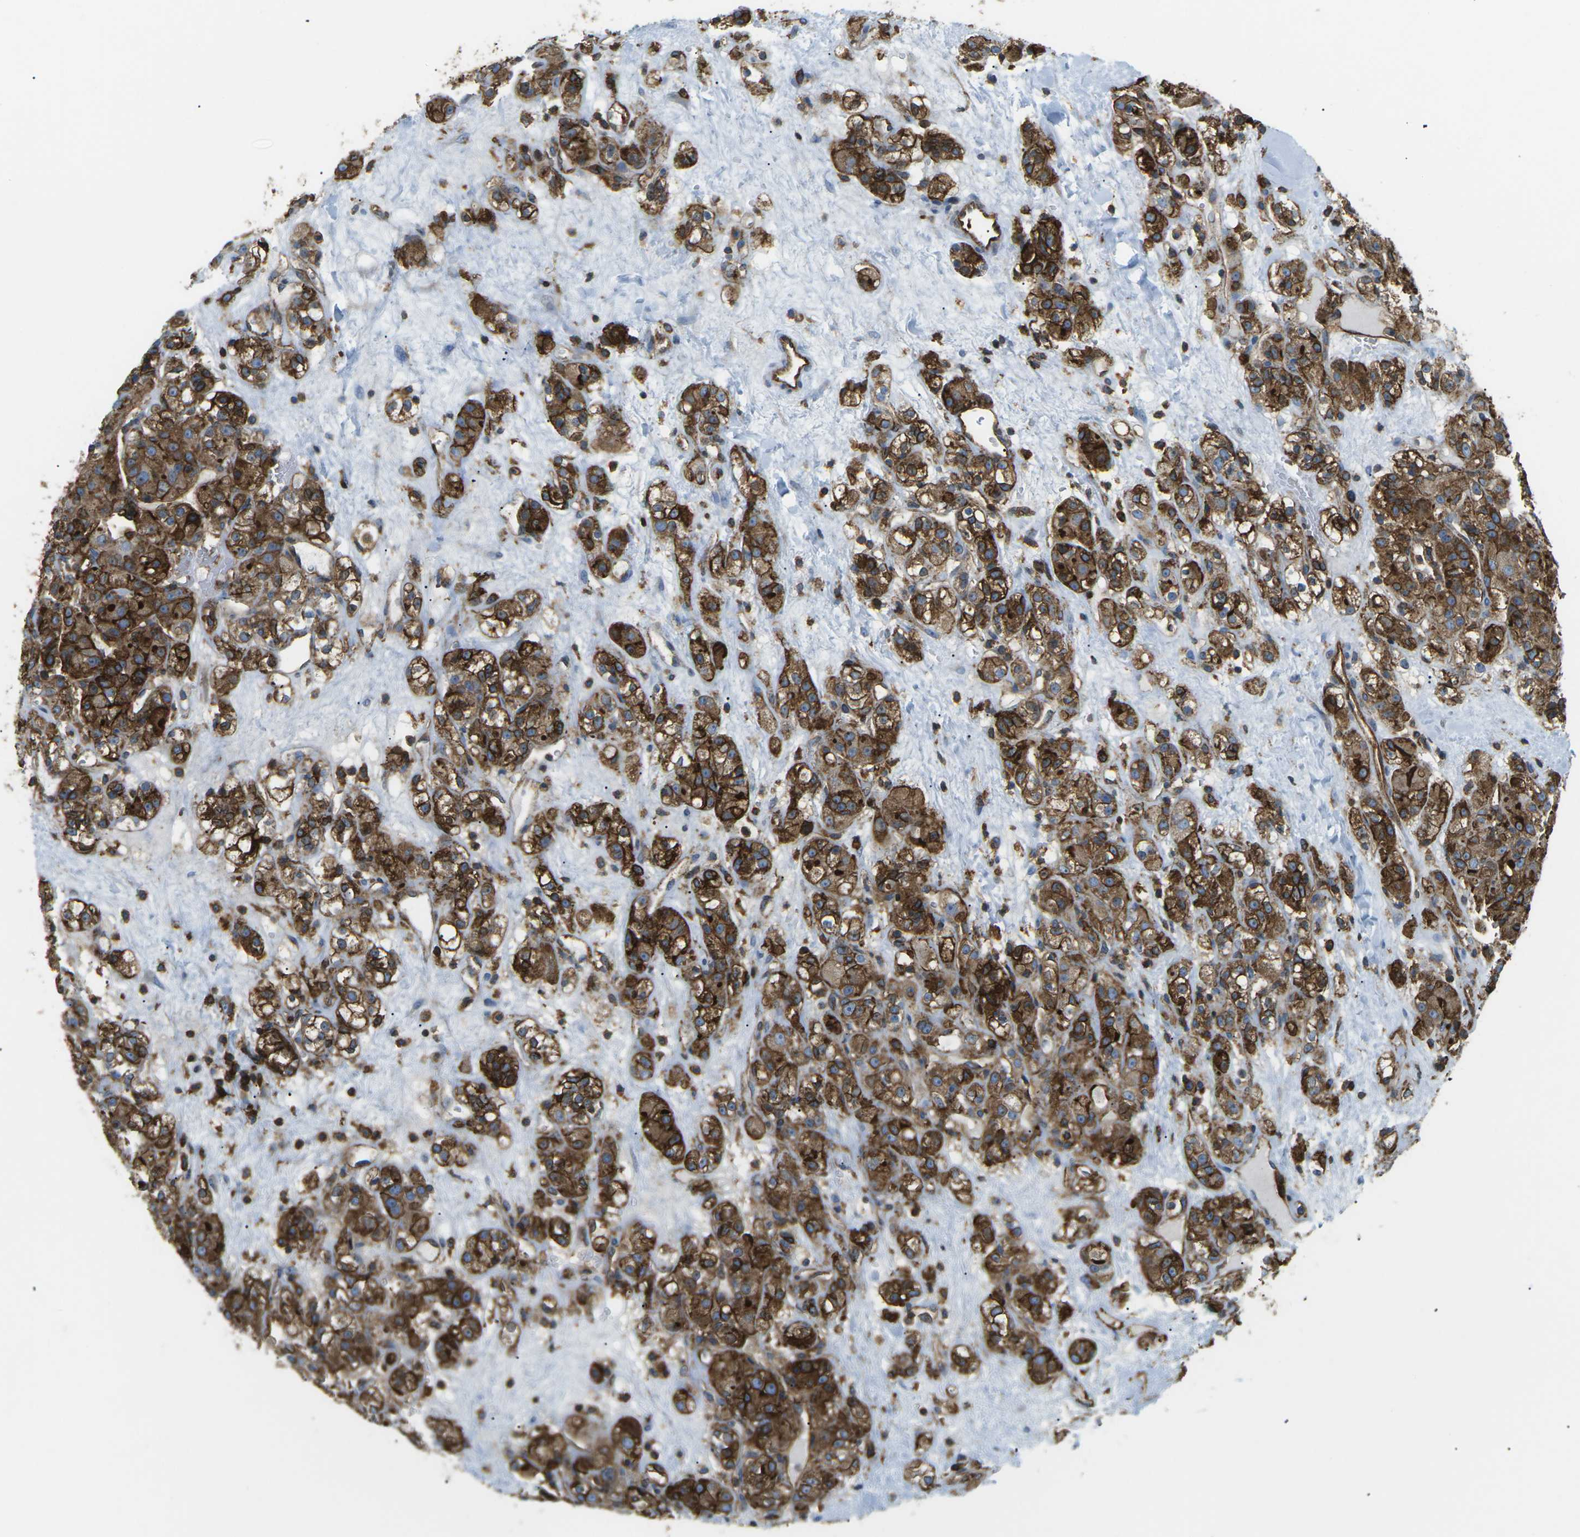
{"staining": {"intensity": "strong", "quantity": ">75%", "location": "cytoplasmic/membranous"}, "tissue": "renal cancer", "cell_type": "Tumor cells", "image_type": "cancer", "snomed": [{"axis": "morphology", "description": "Normal tissue, NOS"}, {"axis": "morphology", "description": "Adenocarcinoma, NOS"}, {"axis": "topography", "description": "Kidney"}], "caption": "Tumor cells show strong cytoplasmic/membranous staining in approximately >75% of cells in renal cancer (adenocarcinoma).", "gene": "HLA-B", "patient": {"sex": "male", "age": 61}}